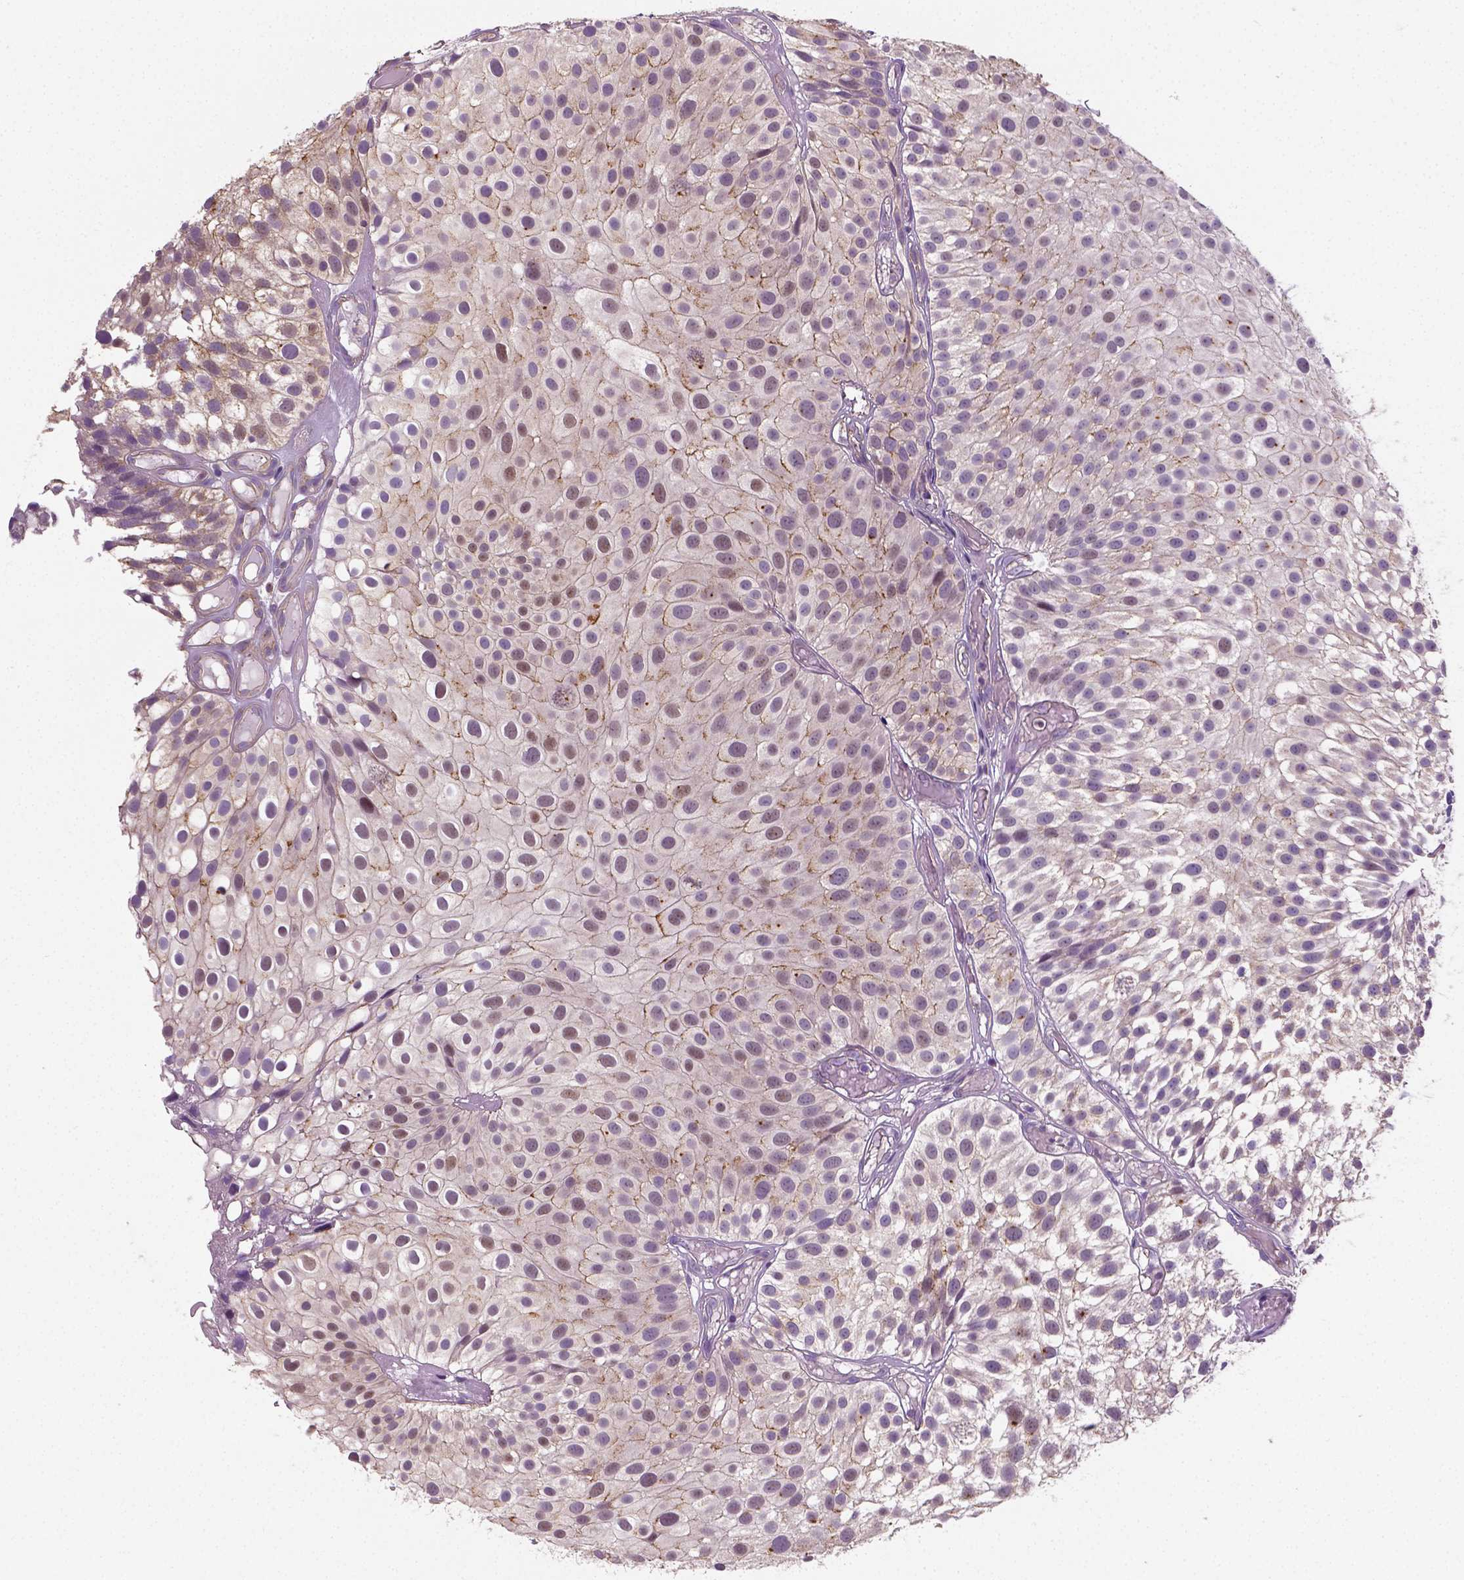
{"staining": {"intensity": "weak", "quantity": "25%-75%", "location": "cytoplasmic/membranous,nuclear"}, "tissue": "urothelial cancer", "cell_type": "Tumor cells", "image_type": "cancer", "snomed": [{"axis": "morphology", "description": "Urothelial carcinoma, Low grade"}, {"axis": "topography", "description": "Urinary bladder"}], "caption": "This micrograph demonstrates immunohistochemistry staining of human low-grade urothelial carcinoma, with low weak cytoplasmic/membranous and nuclear expression in about 25%-75% of tumor cells.", "gene": "CRACR2A", "patient": {"sex": "male", "age": 79}}